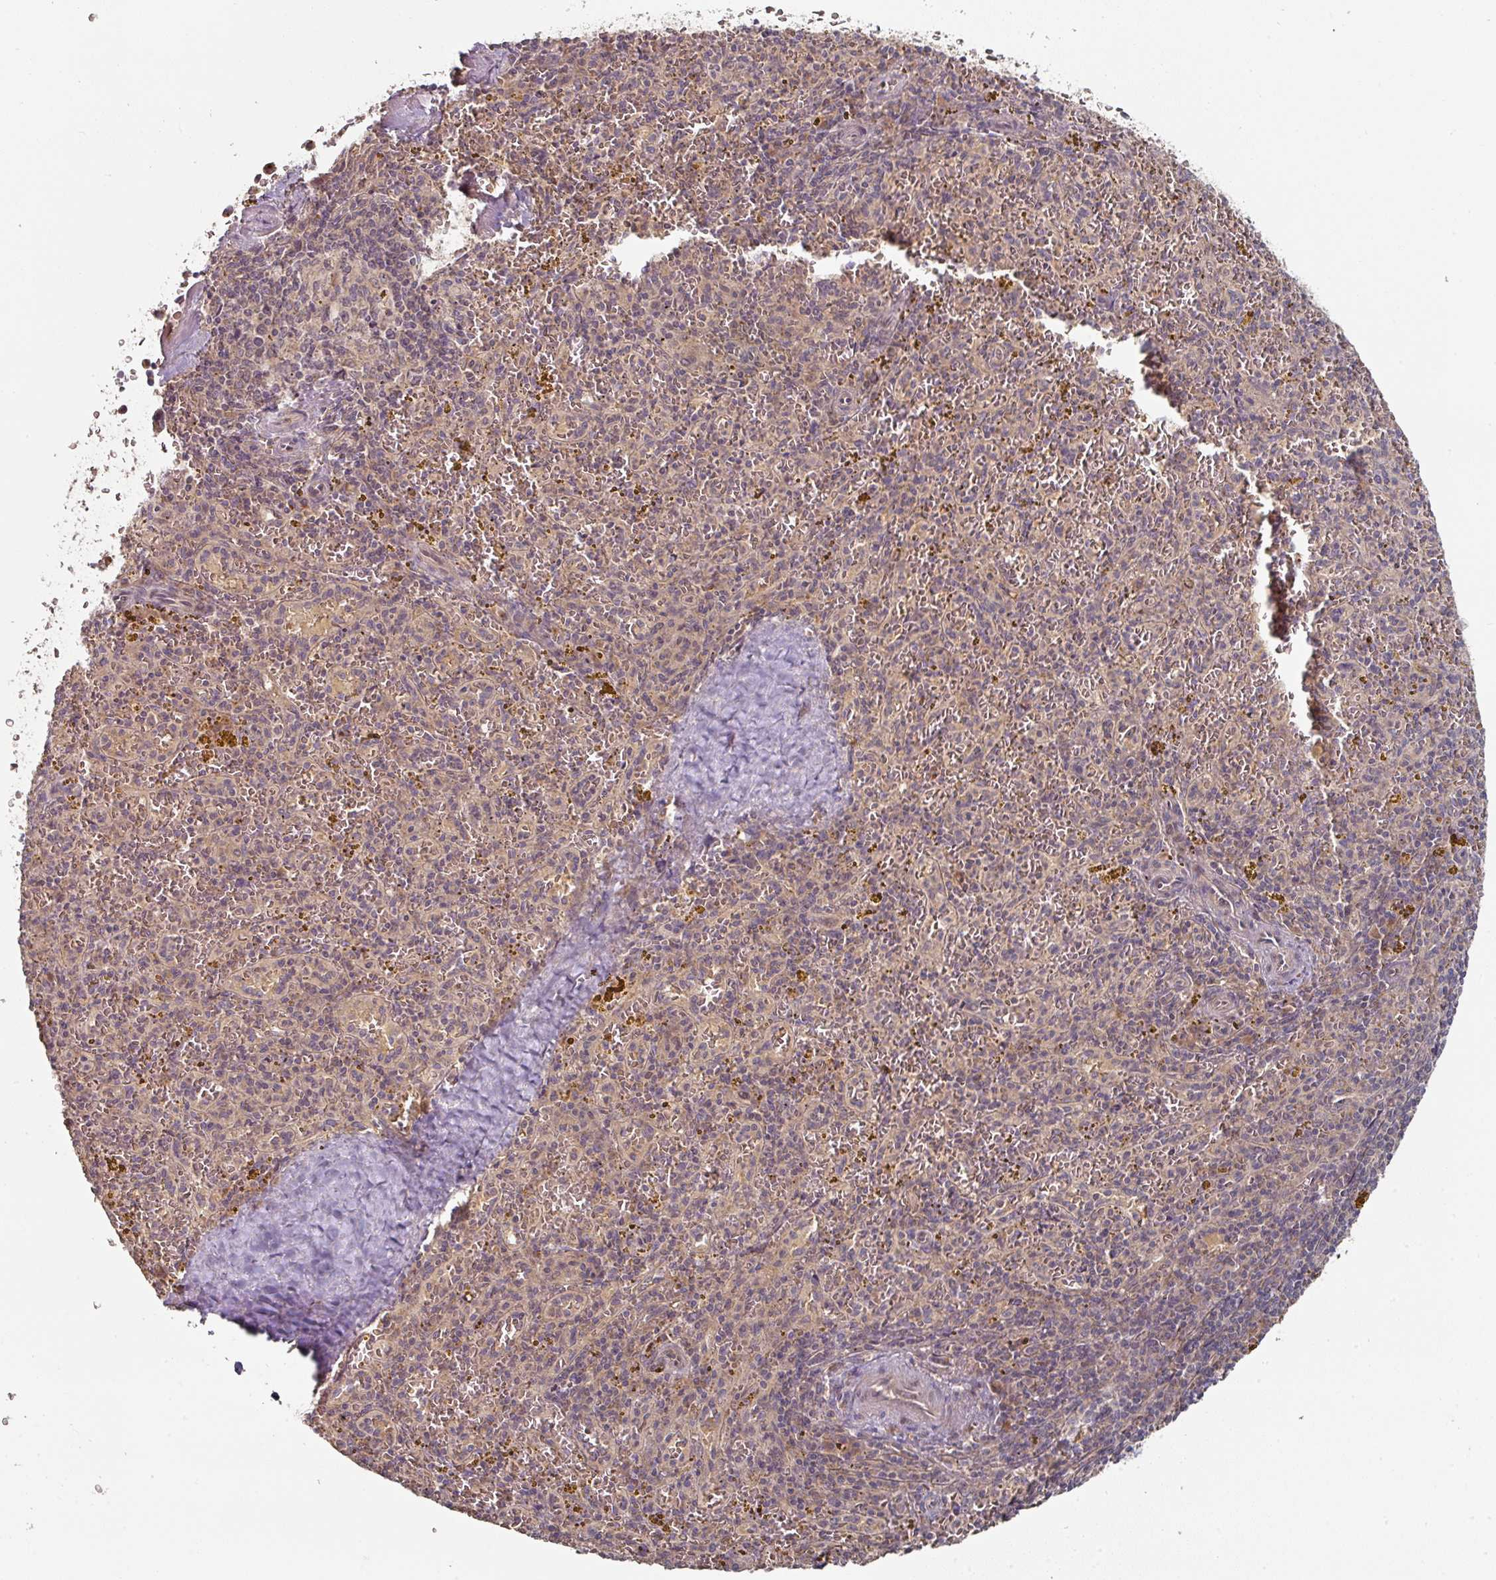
{"staining": {"intensity": "negative", "quantity": "none", "location": "none"}, "tissue": "spleen", "cell_type": "Cells in red pulp", "image_type": "normal", "snomed": [{"axis": "morphology", "description": "Normal tissue, NOS"}, {"axis": "topography", "description": "Spleen"}], "caption": "Spleen stained for a protein using immunohistochemistry displays no staining cells in red pulp.", "gene": "DNAJC7", "patient": {"sex": "male", "age": 57}}